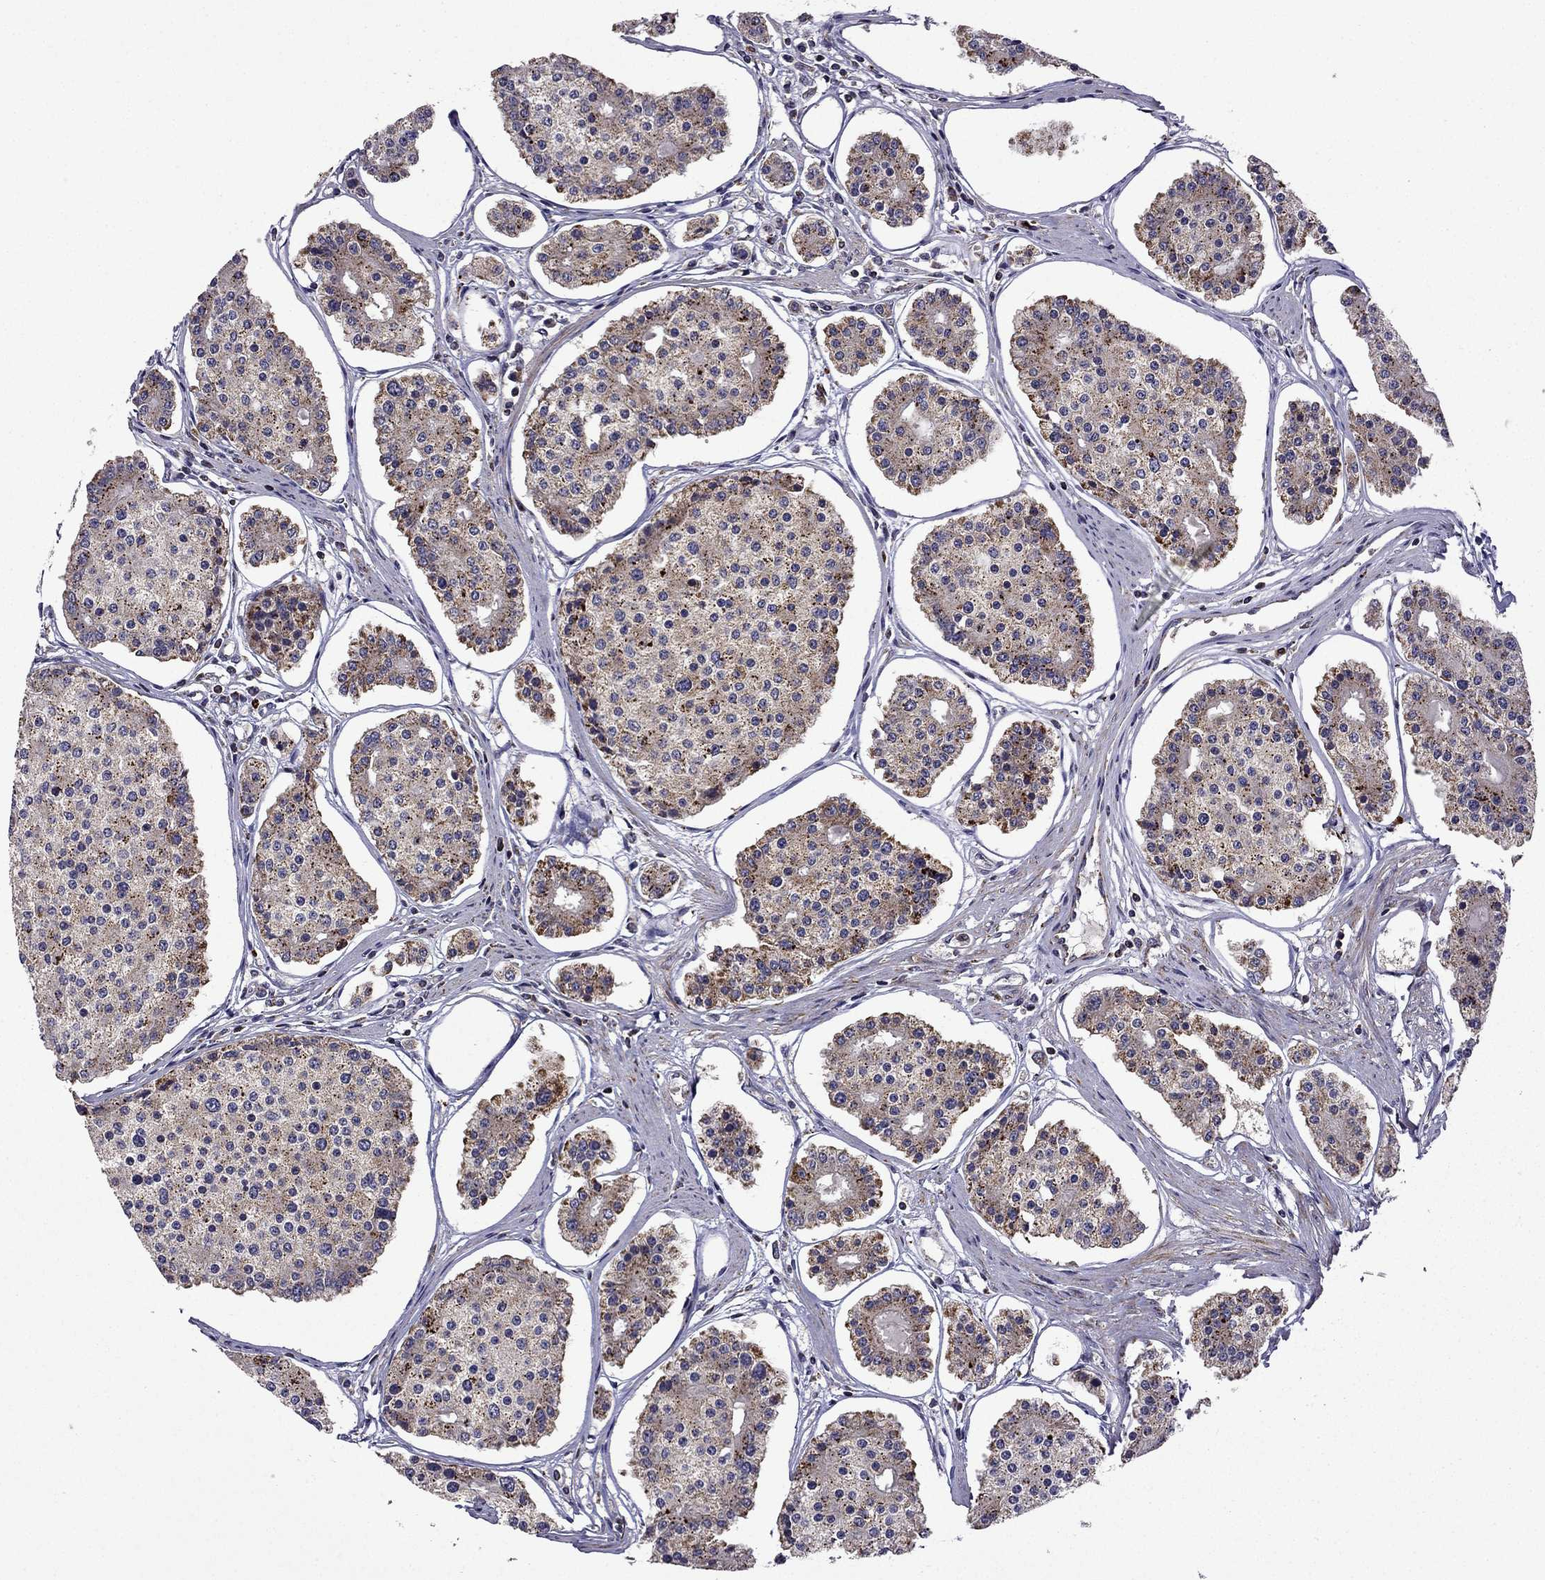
{"staining": {"intensity": "weak", "quantity": "<25%", "location": "cytoplasmic/membranous"}, "tissue": "carcinoid", "cell_type": "Tumor cells", "image_type": "cancer", "snomed": [{"axis": "morphology", "description": "Carcinoid, malignant, NOS"}, {"axis": "topography", "description": "Small intestine"}], "caption": "The immunohistochemistry (IHC) micrograph has no significant staining in tumor cells of carcinoid tissue.", "gene": "TAB2", "patient": {"sex": "female", "age": 65}}